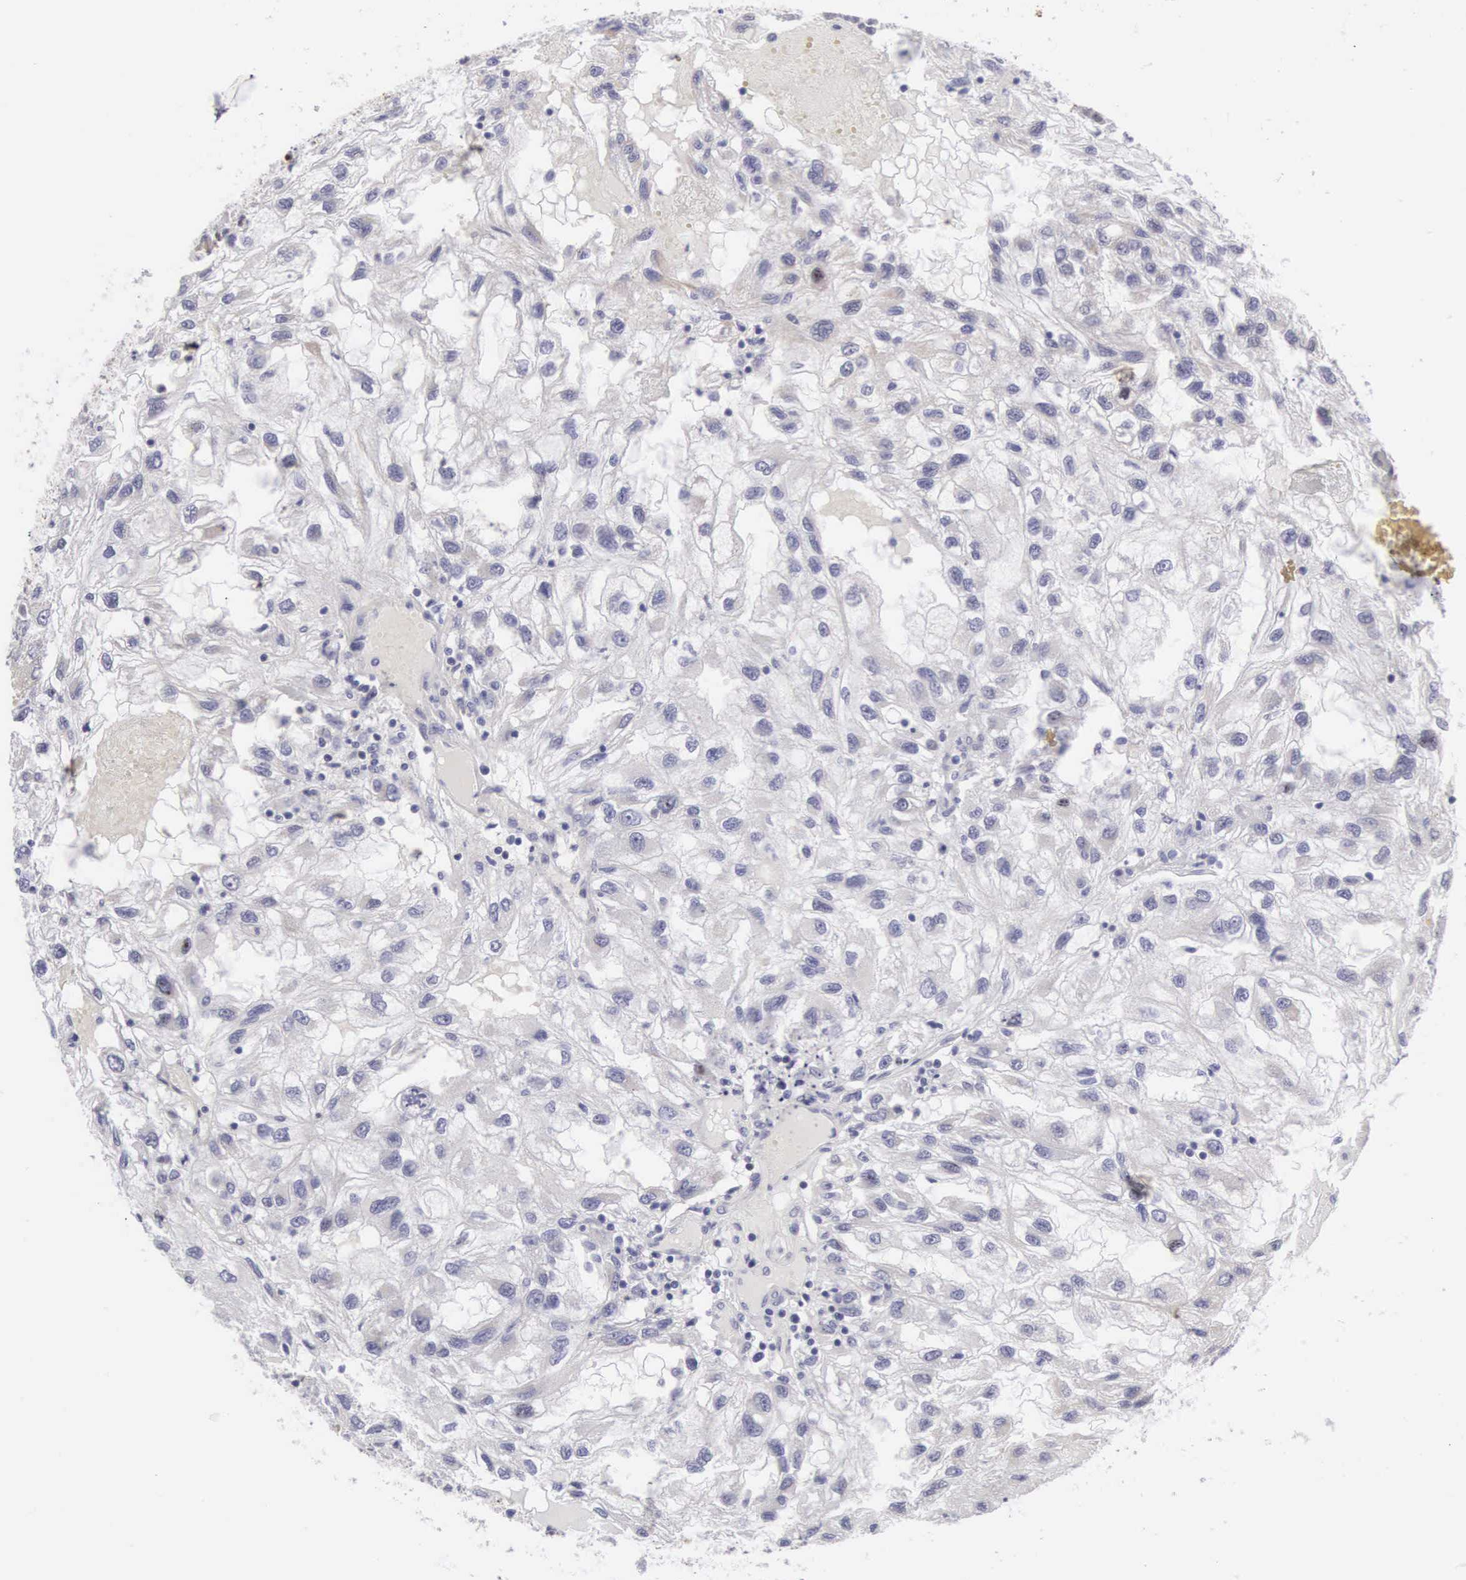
{"staining": {"intensity": "negative", "quantity": "none", "location": "none"}, "tissue": "renal cancer", "cell_type": "Tumor cells", "image_type": "cancer", "snomed": [{"axis": "morphology", "description": "Normal tissue, NOS"}, {"axis": "morphology", "description": "Adenocarcinoma, NOS"}, {"axis": "topography", "description": "Kidney"}], "caption": "An immunohistochemistry (IHC) photomicrograph of adenocarcinoma (renal) is shown. There is no staining in tumor cells of adenocarcinoma (renal).", "gene": "SOX11", "patient": {"sex": "male", "age": 71}}